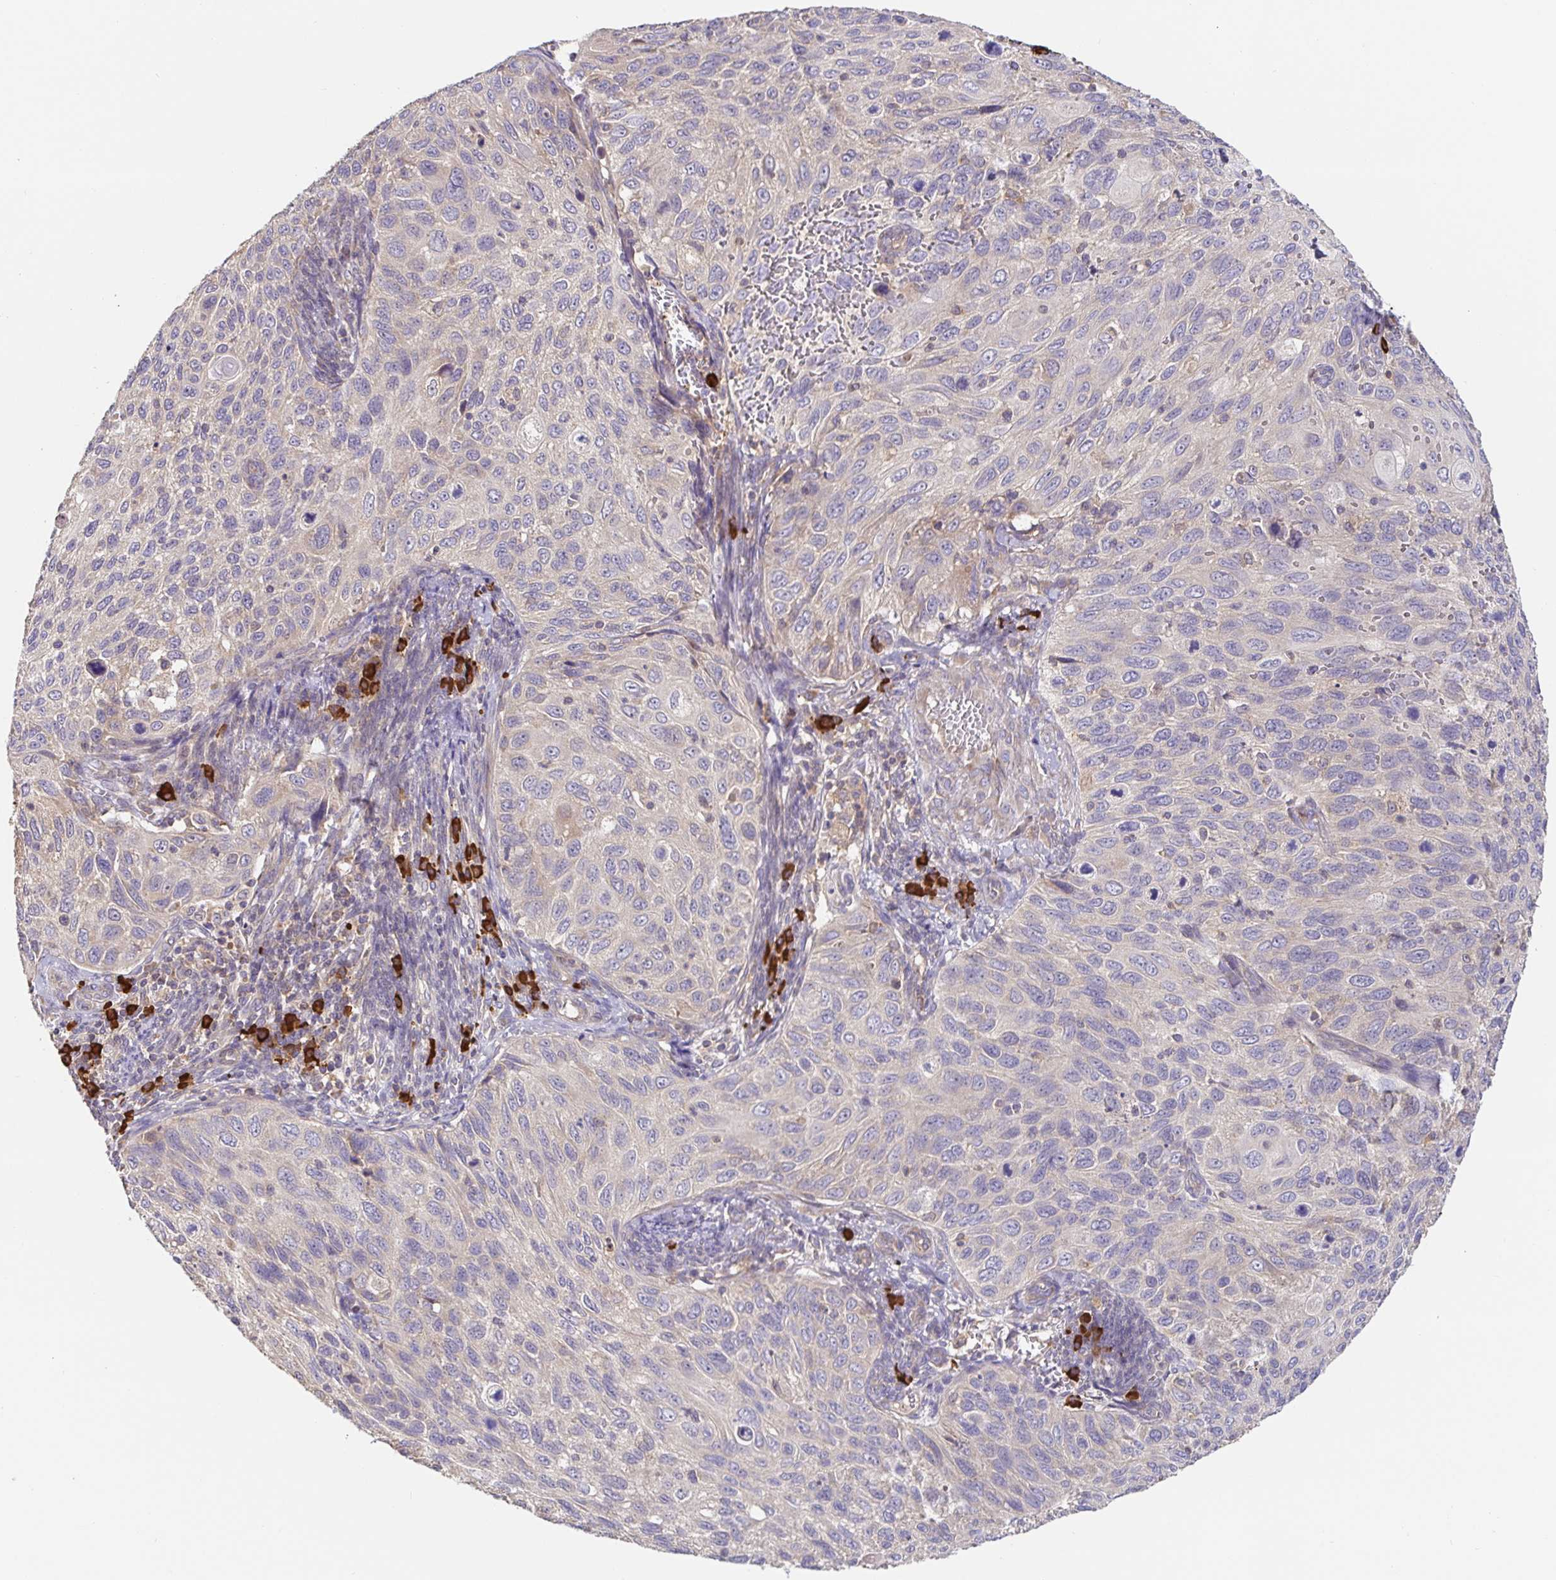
{"staining": {"intensity": "negative", "quantity": "none", "location": "none"}, "tissue": "cervical cancer", "cell_type": "Tumor cells", "image_type": "cancer", "snomed": [{"axis": "morphology", "description": "Squamous cell carcinoma, NOS"}, {"axis": "topography", "description": "Cervix"}], "caption": "An image of human squamous cell carcinoma (cervical) is negative for staining in tumor cells. (DAB (3,3'-diaminobenzidine) immunohistochemistry visualized using brightfield microscopy, high magnification).", "gene": "HAGH", "patient": {"sex": "female", "age": 70}}